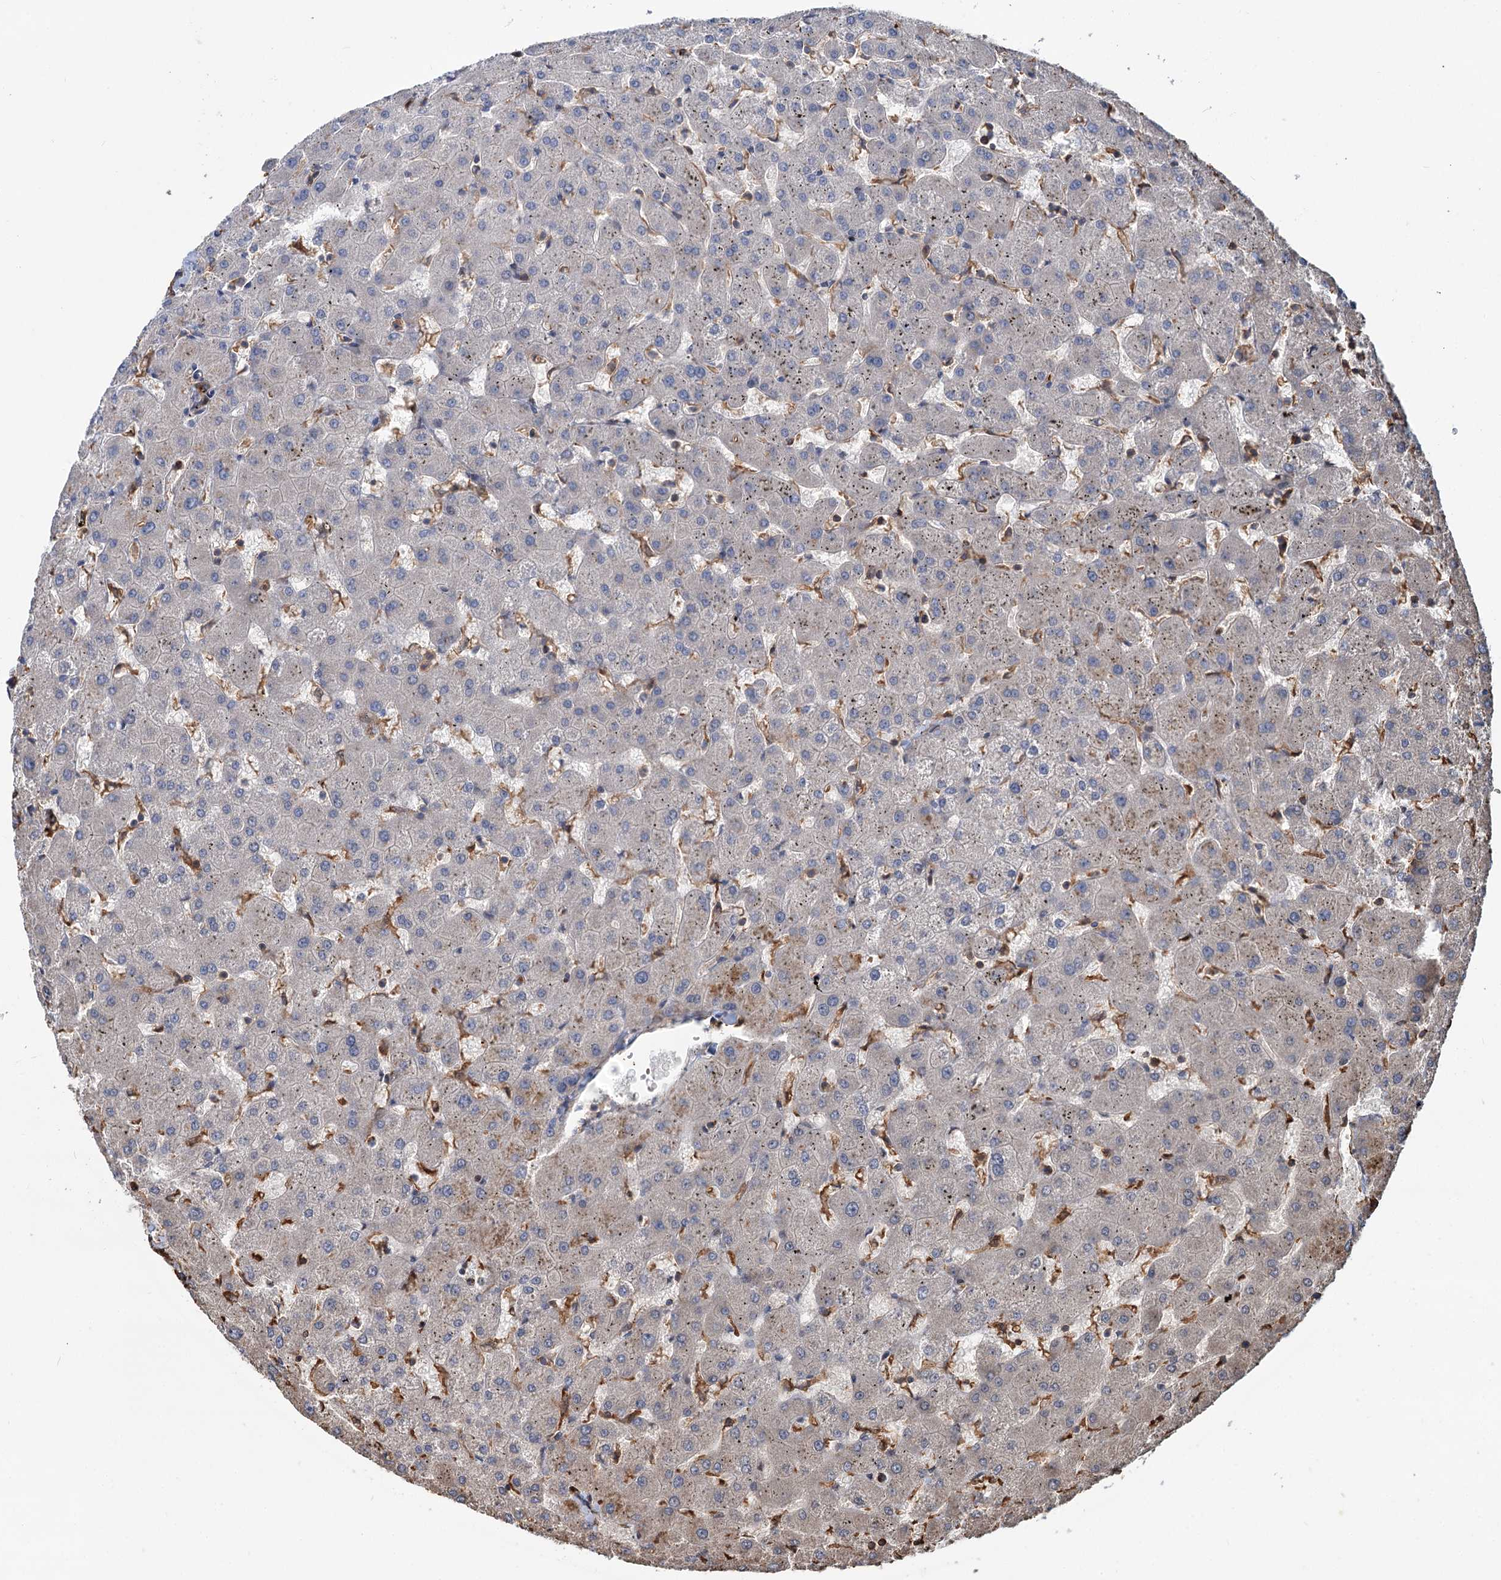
{"staining": {"intensity": "moderate", "quantity": ">75%", "location": "cytoplasmic/membranous"}, "tissue": "liver", "cell_type": "Cholangiocytes", "image_type": "normal", "snomed": [{"axis": "morphology", "description": "Normal tissue, NOS"}, {"axis": "topography", "description": "Liver"}], "caption": "This image demonstrates immunohistochemistry staining of normal liver, with medium moderate cytoplasmic/membranous expression in about >75% of cholangiocytes.", "gene": "GRIP1", "patient": {"sex": "female", "age": 63}}